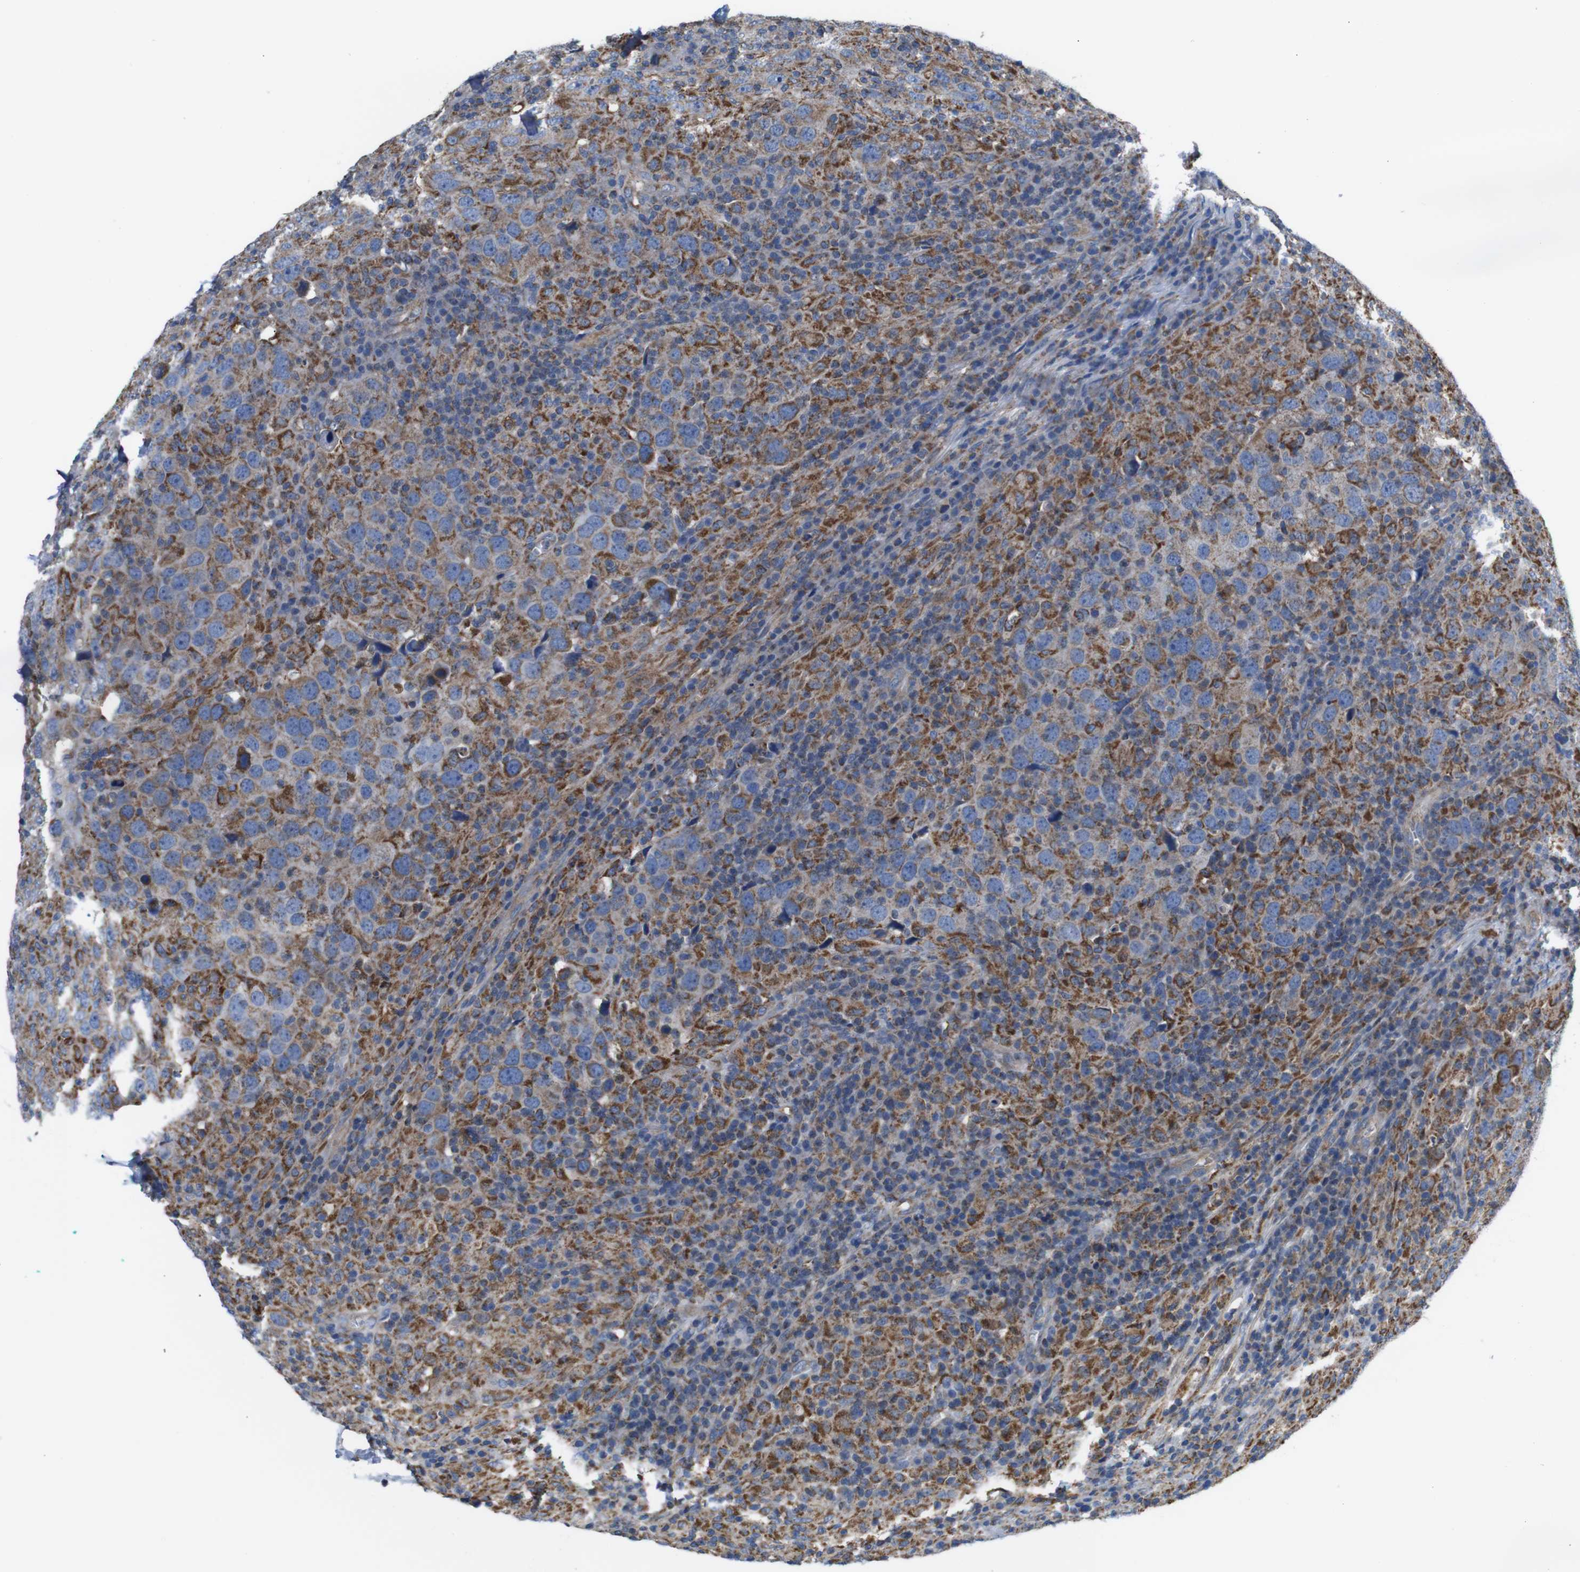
{"staining": {"intensity": "moderate", "quantity": "25%-75%", "location": "cytoplasmic/membranous"}, "tissue": "head and neck cancer", "cell_type": "Tumor cells", "image_type": "cancer", "snomed": [{"axis": "morphology", "description": "Adenocarcinoma, NOS"}, {"axis": "topography", "description": "Salivary gland"}, {"axis": "topography", "description": "Head-Neck"}], "caption": "Protein staining shows moderate cytoplasmic/membranous expression in about 25%-75% of tumor cells in head and neck cancer. (brown staining indicates protein expression, while blue staining denotes nuclei).", "gene": "PDCD1LG2", "patient": {"sex": "female", "age": 65}}